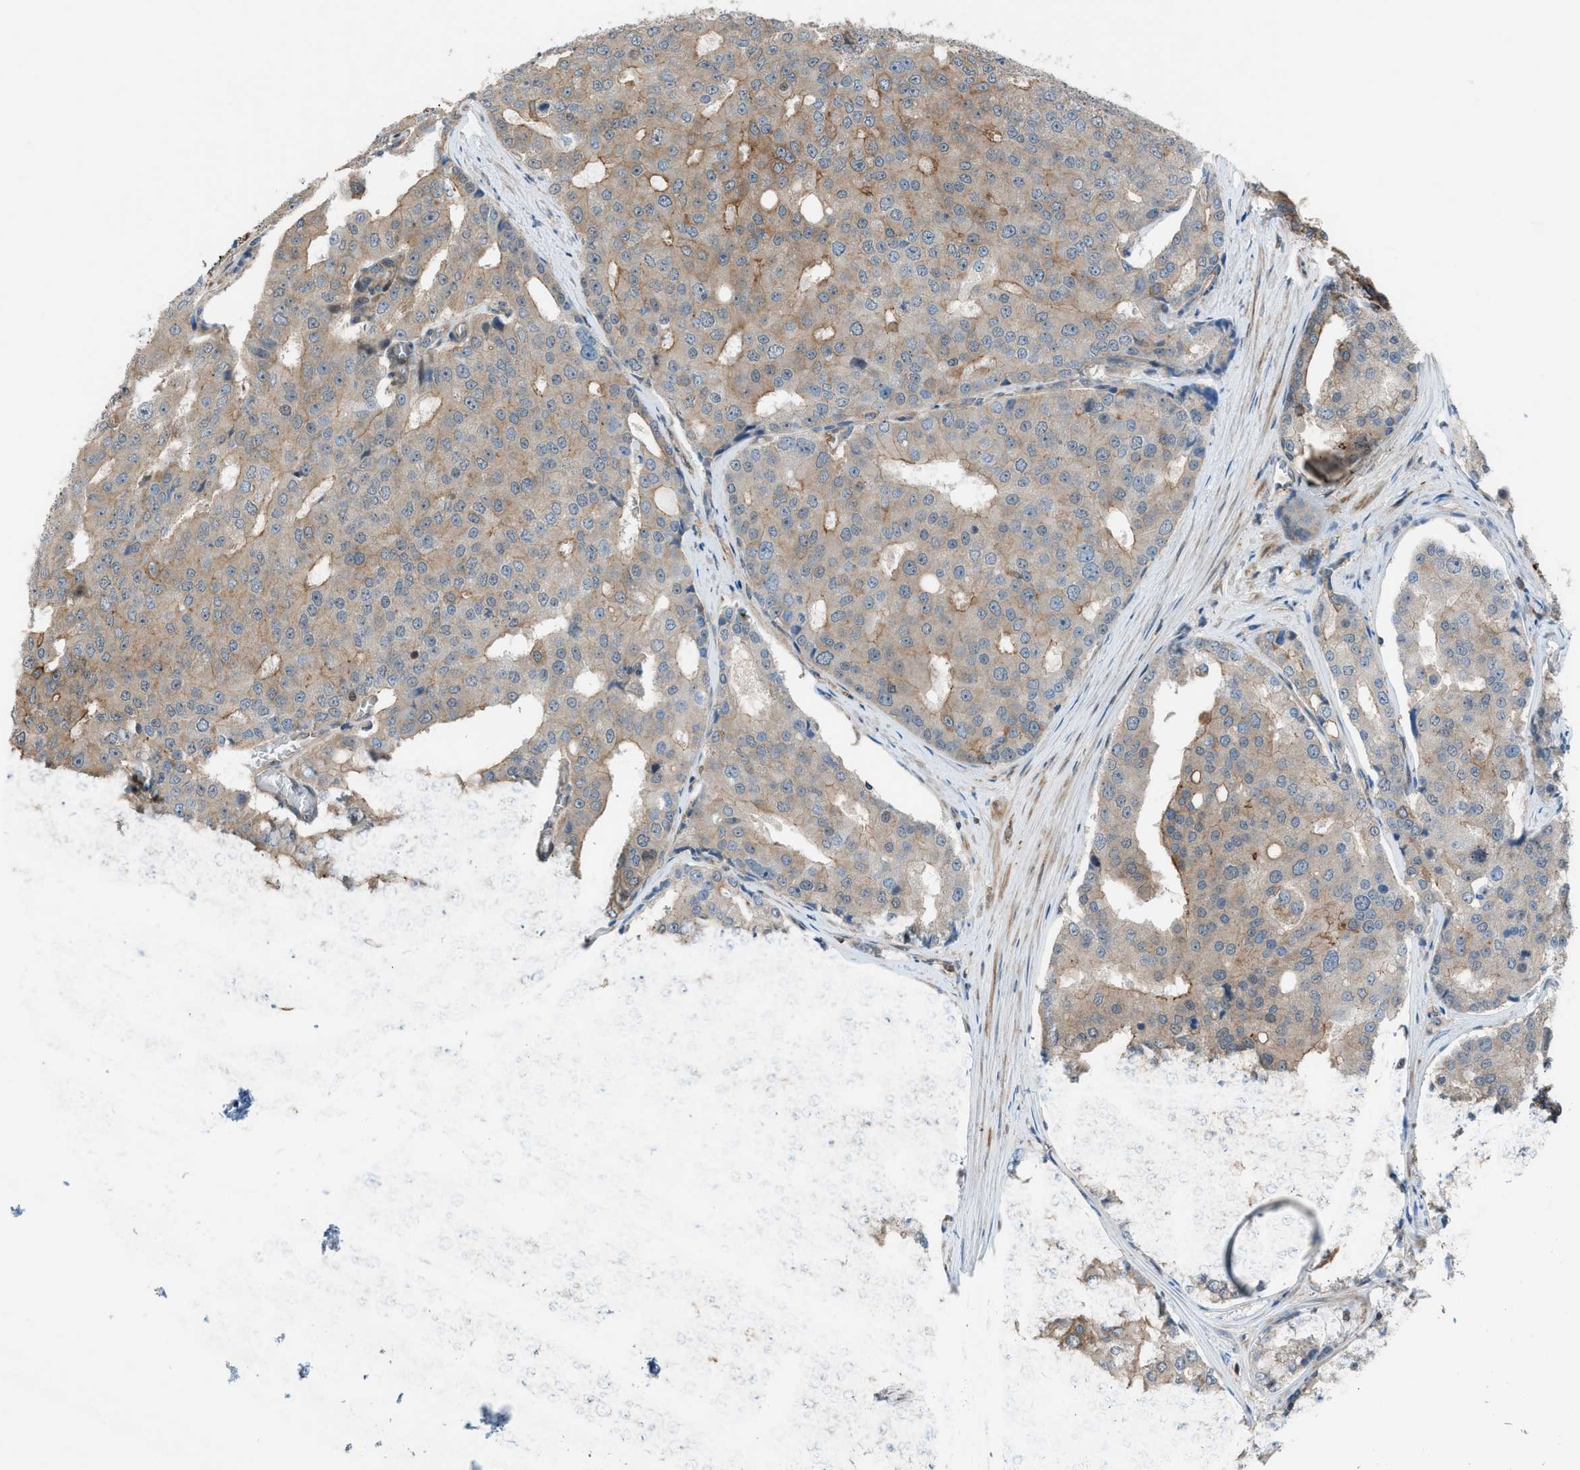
{"staining": {"intensity": "moderate", "quantity": "<25%", "location": "cytoplasmic/membranous"}, "tissue": "prostate cancer", "cell_type": "Tumor cells", "image_type": "cancer", "snomed": [{"axis": "morphology", "description": "Adenocarcinoma, High grade"}, {"axis": "topography", "description": "Prostate"}], "caption": "A low amount of moderate cytoplasmic/membranous positivity is seen in approximately <25% of tumor cells in prostate adenocarcinoma (high-grade) tissue.", "gene": "DYRK1A", "patient": {"sex": "male", "age": 50}}